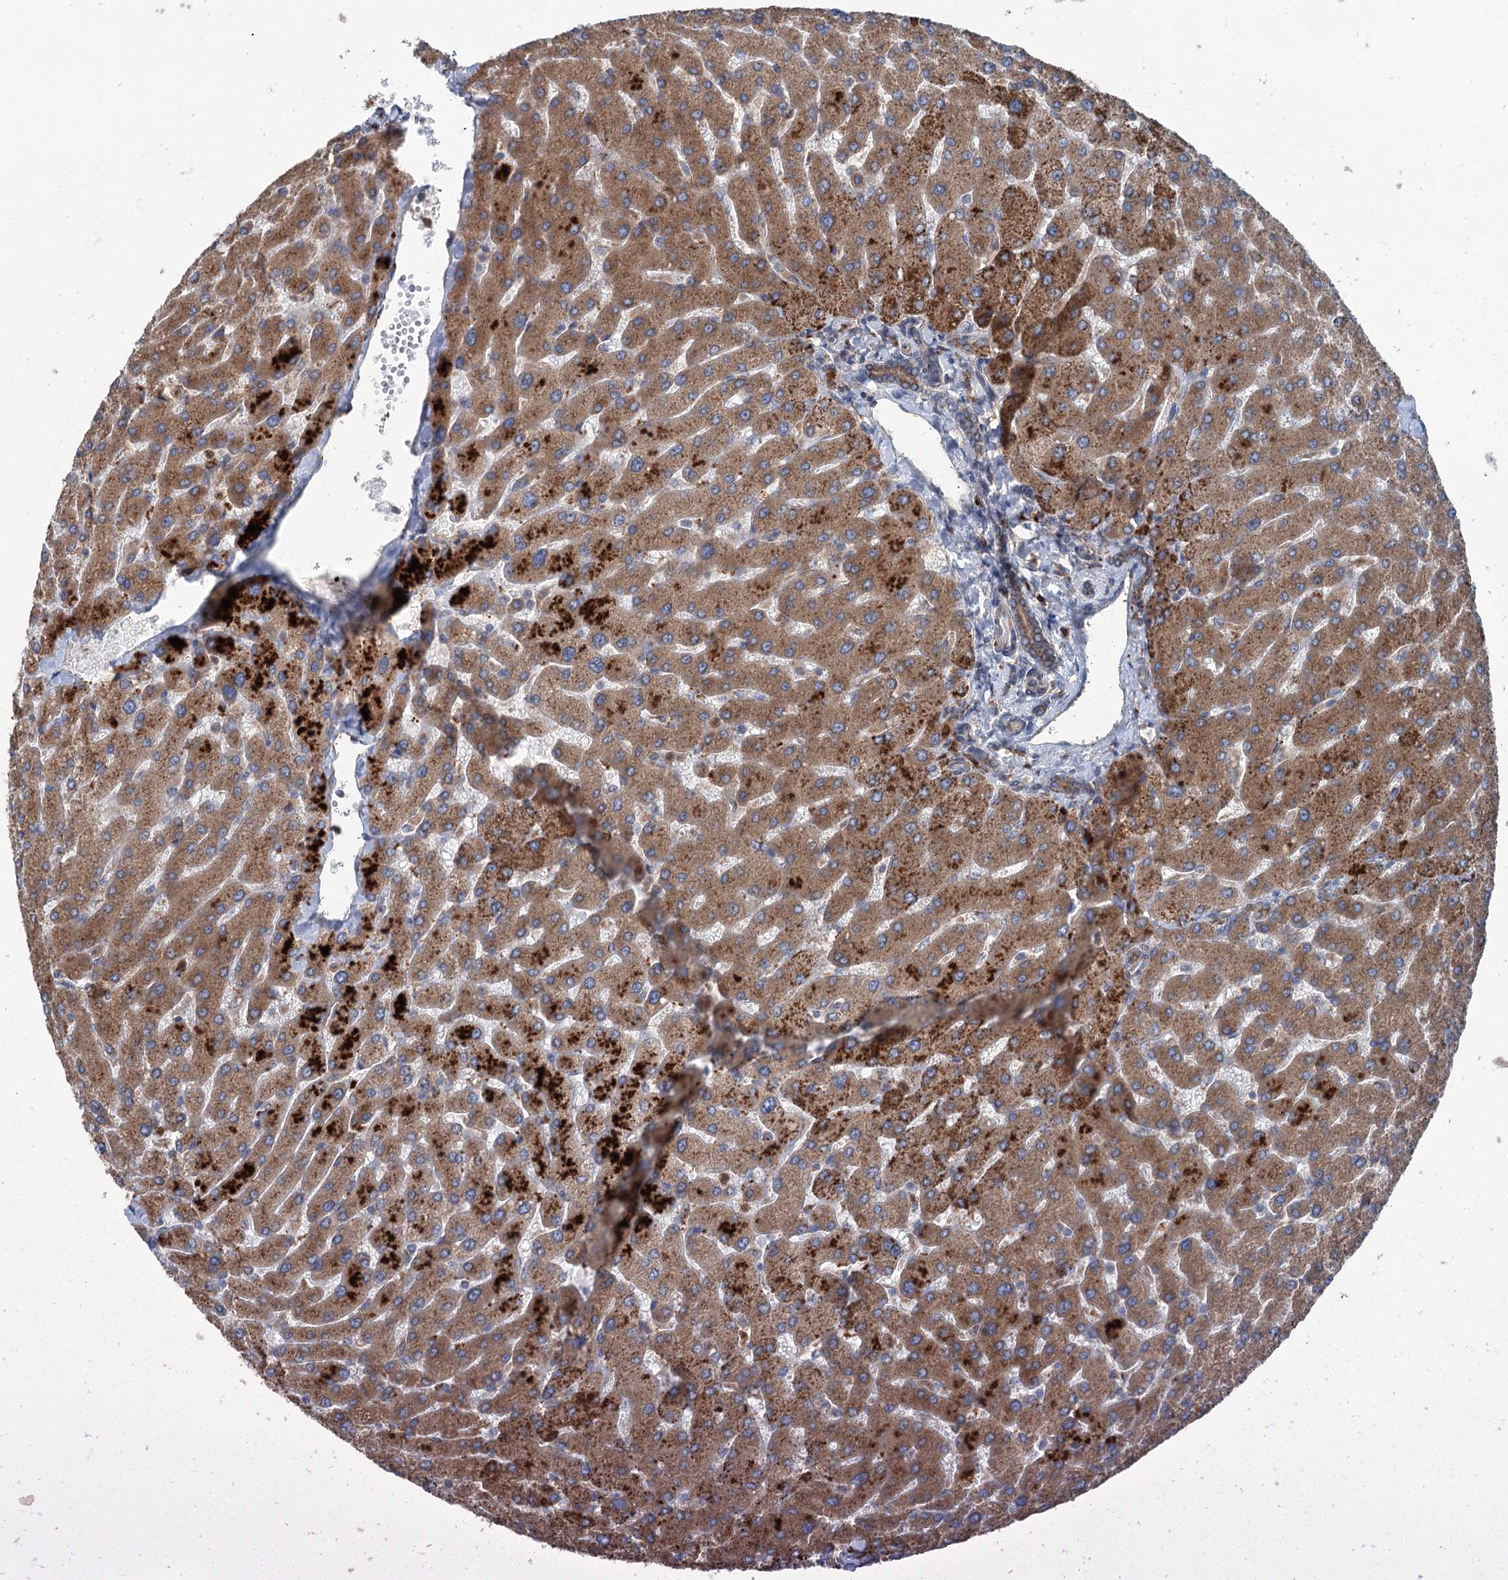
{"staining": {"intensity": "moderate", "quantity": ">75%", "location": "cytoplasmic/membranous"}, "tissue": "liver", "cell_type": "Cholangiocytes", "image_type": "normal", "snomed": [{"axis": "morphology", "description": "Normal tissue, NOS"}, {"axis": "topography", "description": "Liver"}], "caption": "Cholangiocytes reveal medium levels of moderate cytoplasmic/membranous positivity in about >75% of cells in normal human liver. The staining was performed using DAB to visualize the protein expression in brown, while the nuclei were stained in blue with hematoxylin (Magnification: 20x).", "gene": "CALCOCO1", "patient": {"sex": "male", "age": 55}}